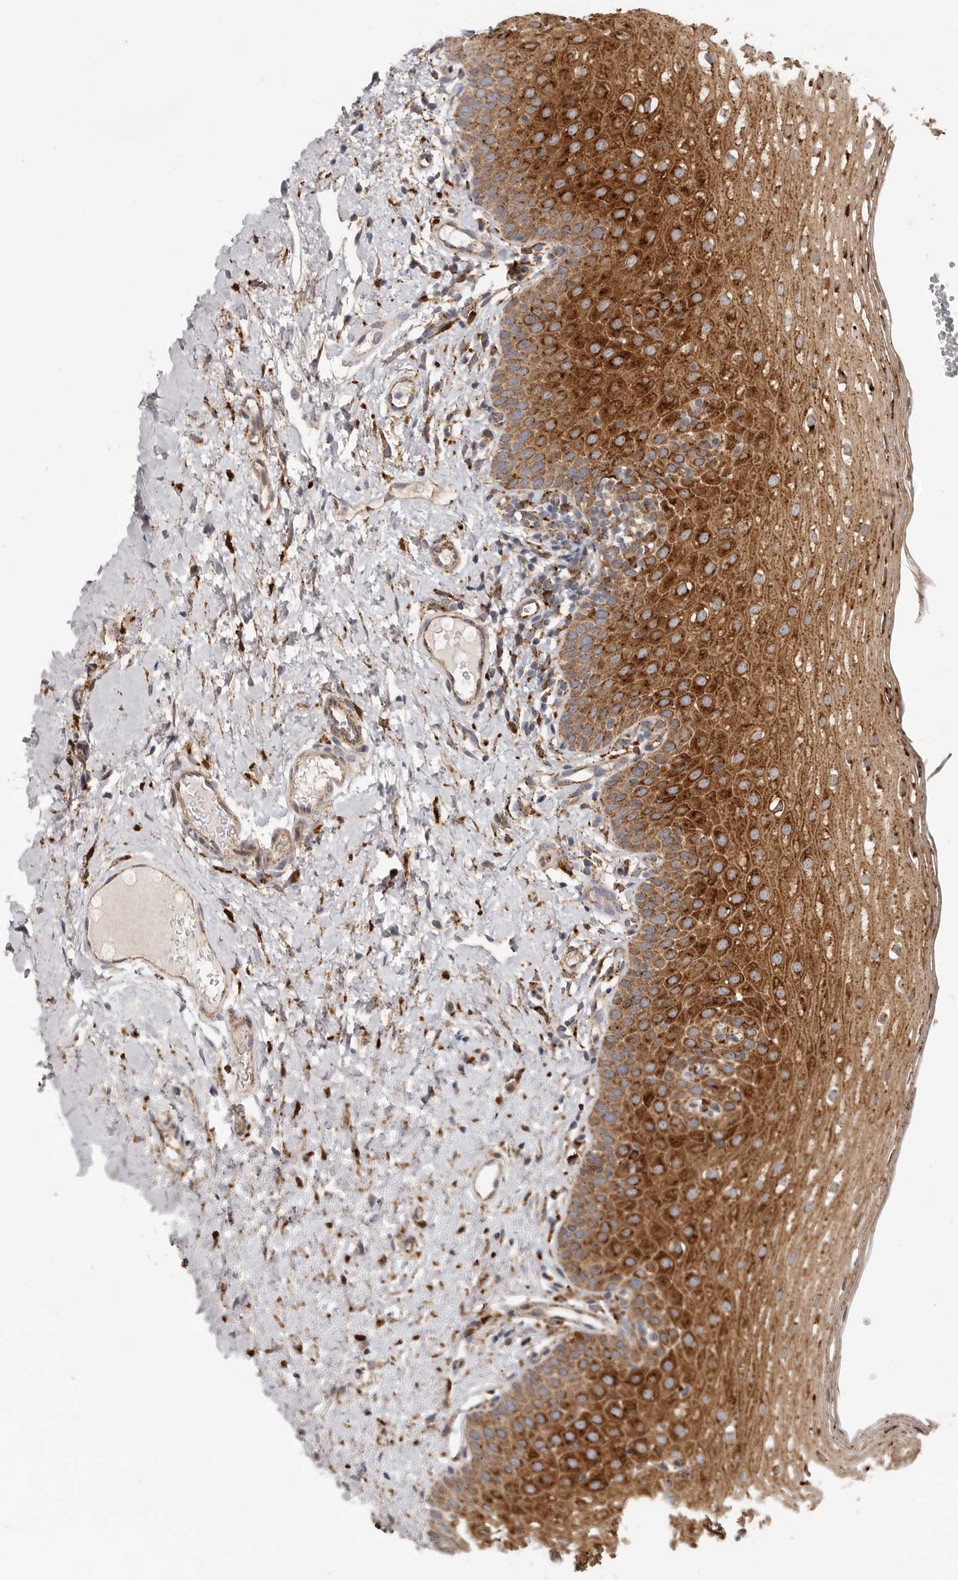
{"staining": {"intensity": "strong", "quantity": ">75%", "location": "cytoplasmic/membranous"}, "tissue": "oral mucosa", "cell_type": "Squamous epithelial cells", "image_type": "normal", "snomed": [{"axis": "morphology", "description": "Normal tissue, NOS"}, {"axis": "topography", "description": "Oral tissue"}], "caption": "Immunohistochemical staining of benign oral mucosa reveals >75% levels of strong cytoplasmic/membranous protein staining in approximately >75% of squamous epithelial cells.", "gene": "GRN", "patient": {"sex": "female", "age": 56}}